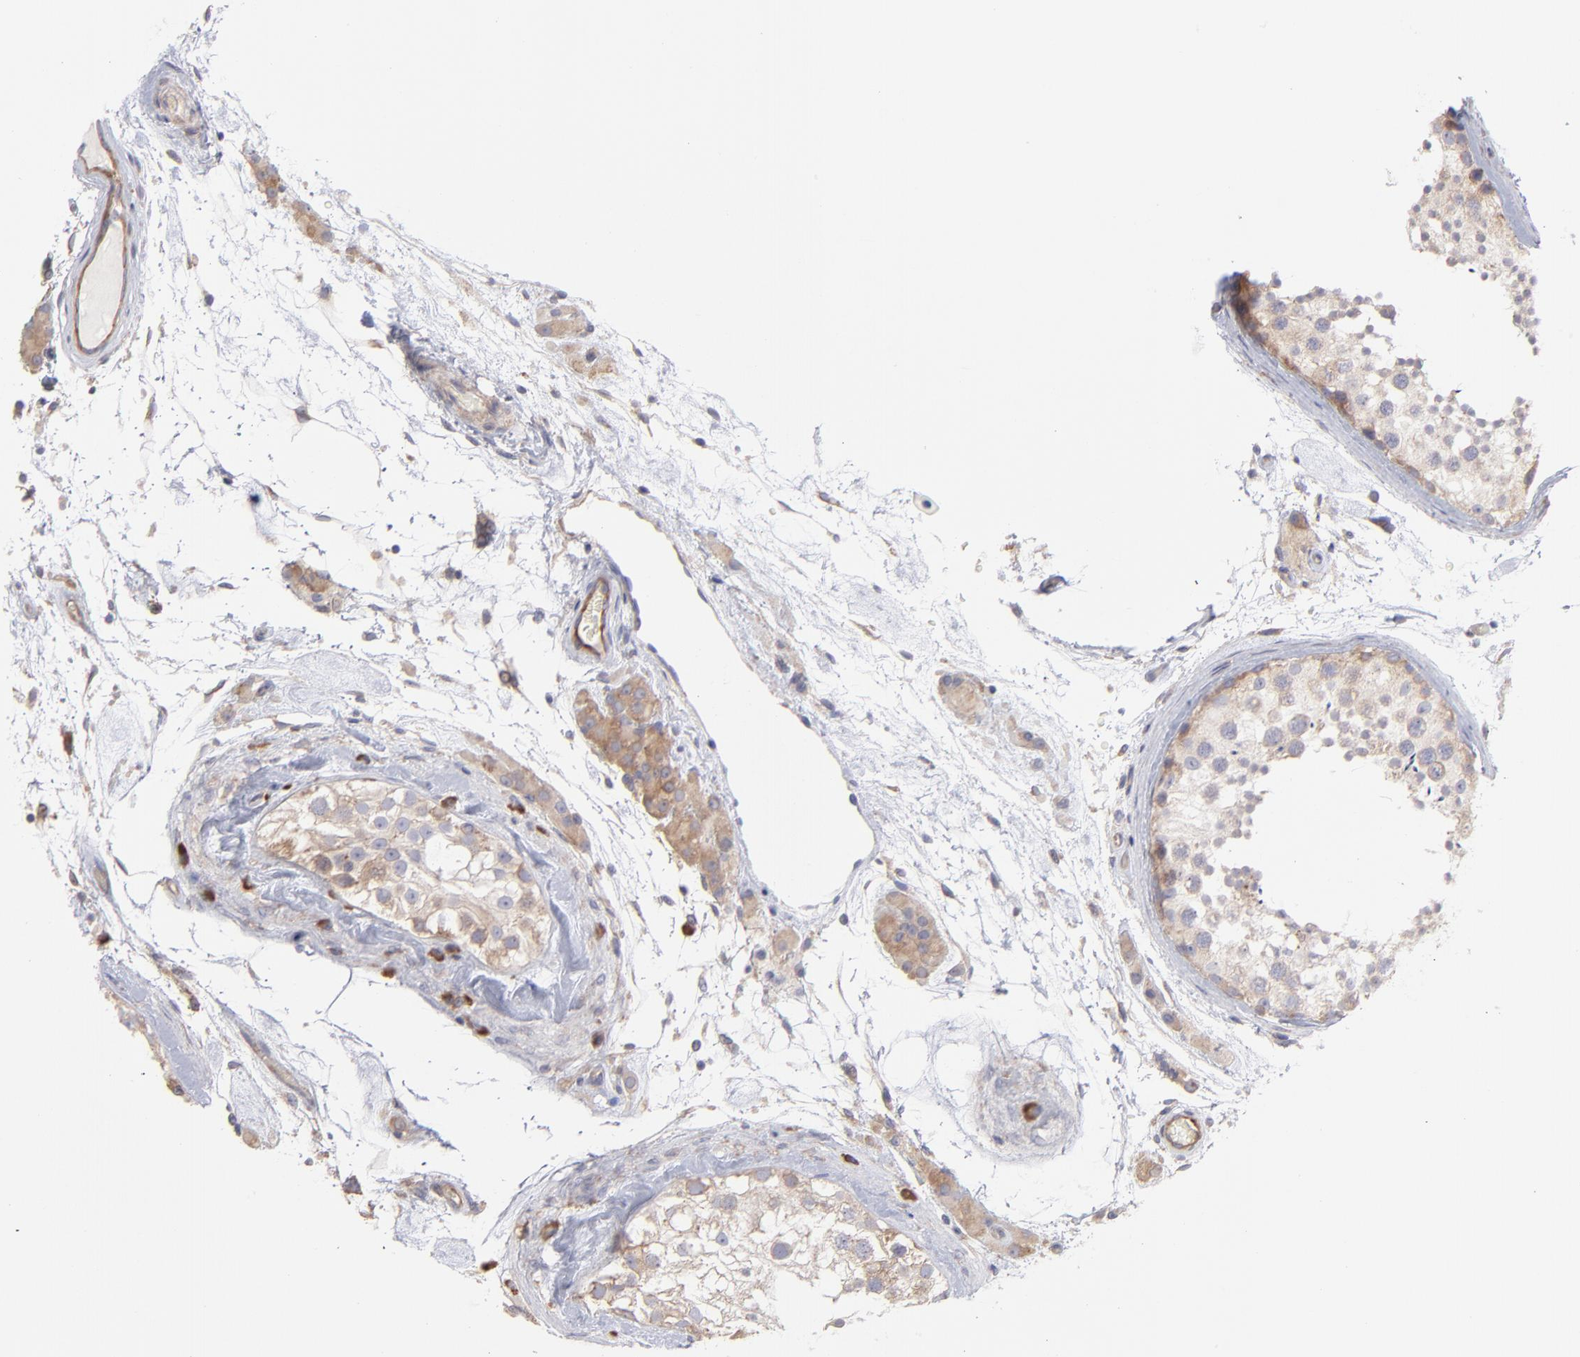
{"staining": {"intensity": "negative", "quantity": "none", "location": "none"}, "tissue": "testis", "cell_type": "Cells in seminiferous ducts", "image_type": "normal", "snomed": [{"axis": "morphology", "description": "Normal tissue, NOS"}, {"axis": "topography", "description": "Testis"}], "caption": "DAB immunohistochemical staining of unremarkable testis displays no significant staining in cells in seminiferous ducts.", "gene": "RPLP0", "patient": {"sex": "male", "age": 46}}